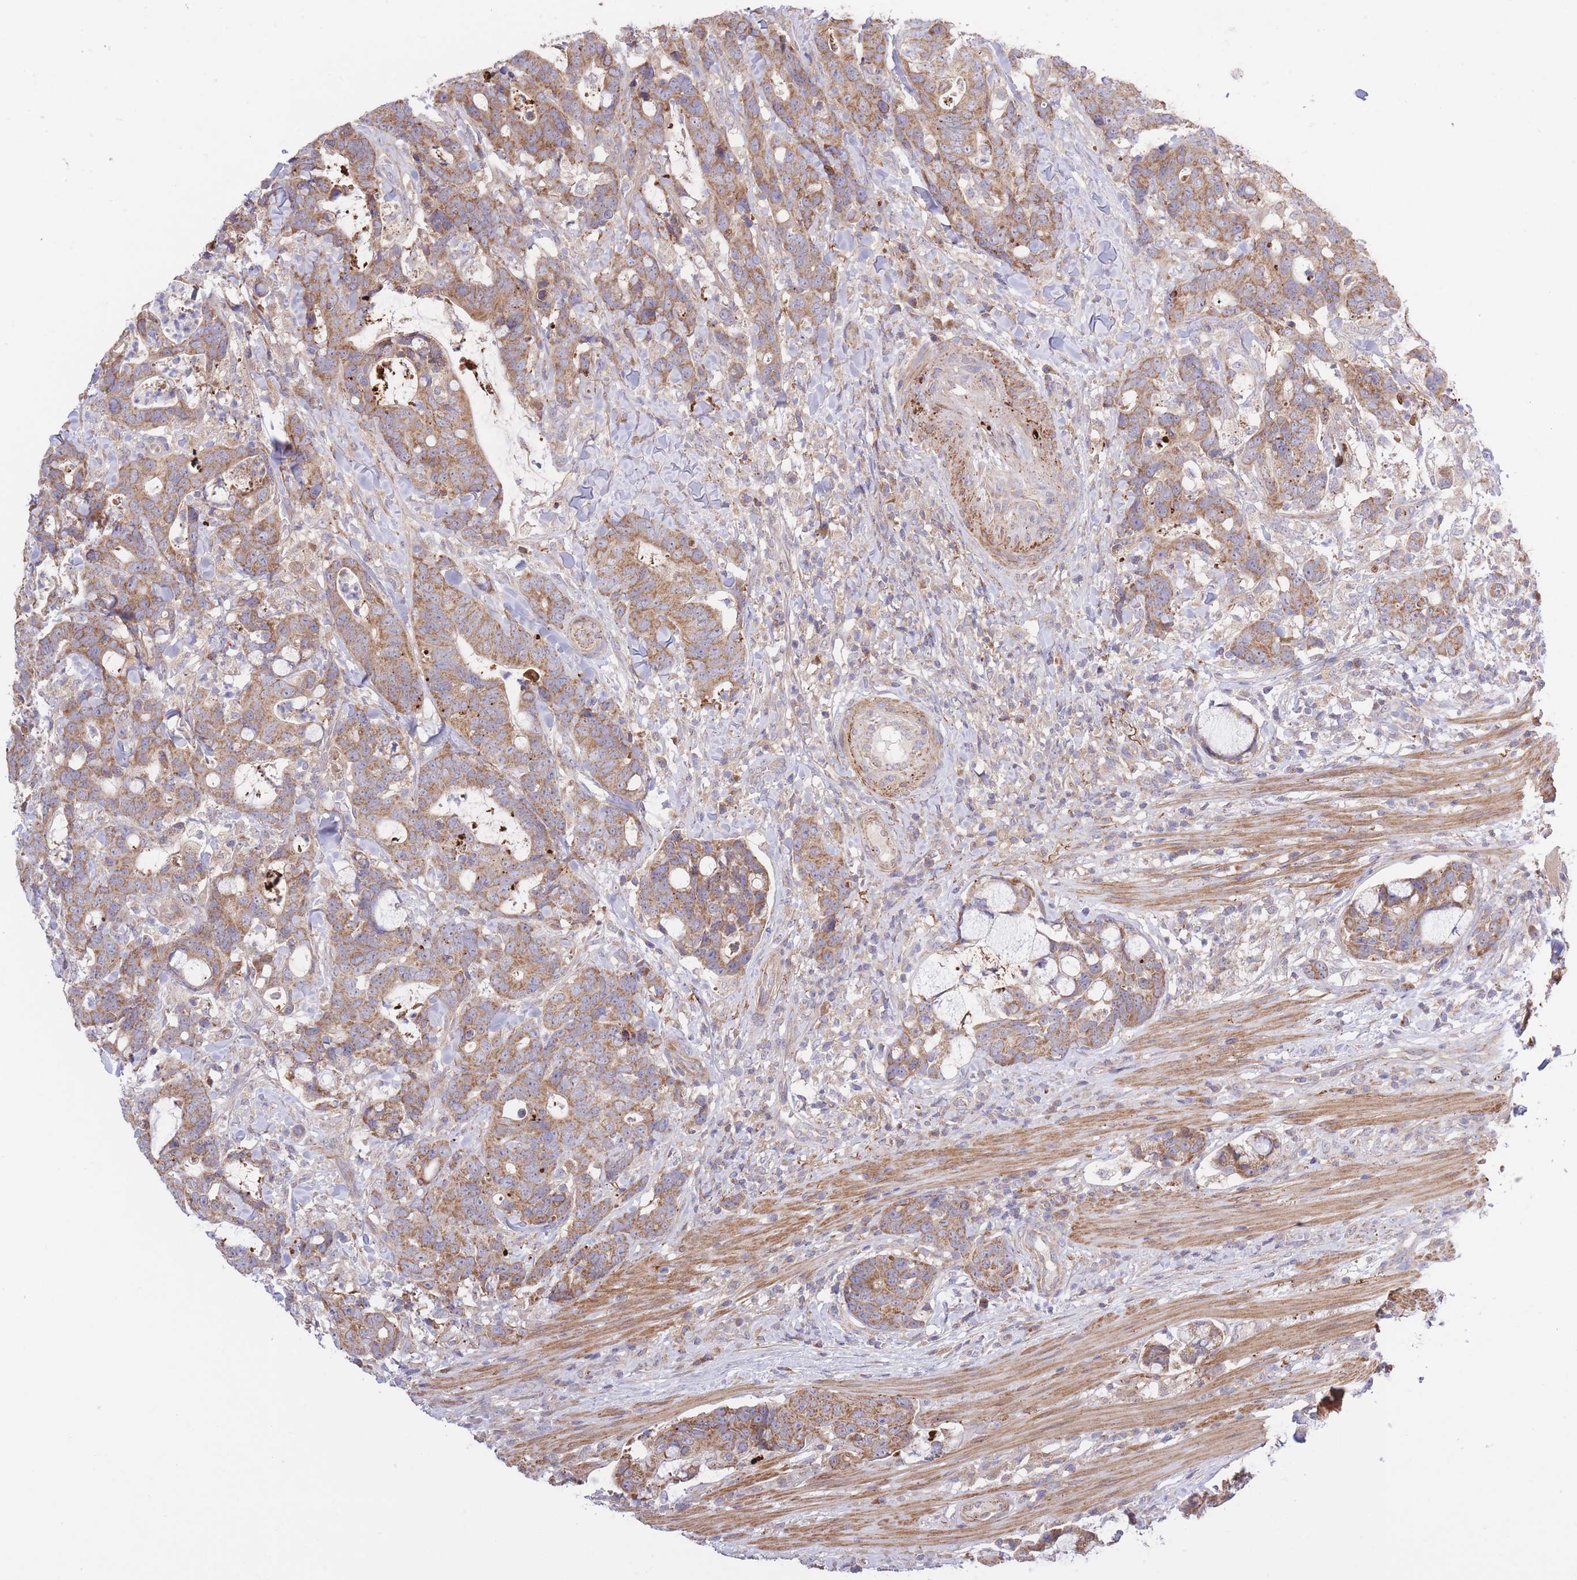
{"staining": {"intensity": "moderate", "quantity": ">75%", "location": "cytoplasmic/membranous"}, "tissue": "colorectal cancer", "cell_type": "Tumor cells", "image_type": "cancer", "snomed": [{"axis": "morphology", "description": "Adenocarcinoma, NOS"}, {"axis": "topography", "description": "Colon"}], "caption": "Protein staining reveals moderate cytoplasmic/membranous staining in approximately >75% of tumor cells in adenocarcinoma (colorectal). (Stains: DAB in brown, nuclei in blue, Microscopy: brightfield microscopy at high magnification).", "gene": "ATP13A2", "patient": {"sex": "female", "age": 82}}